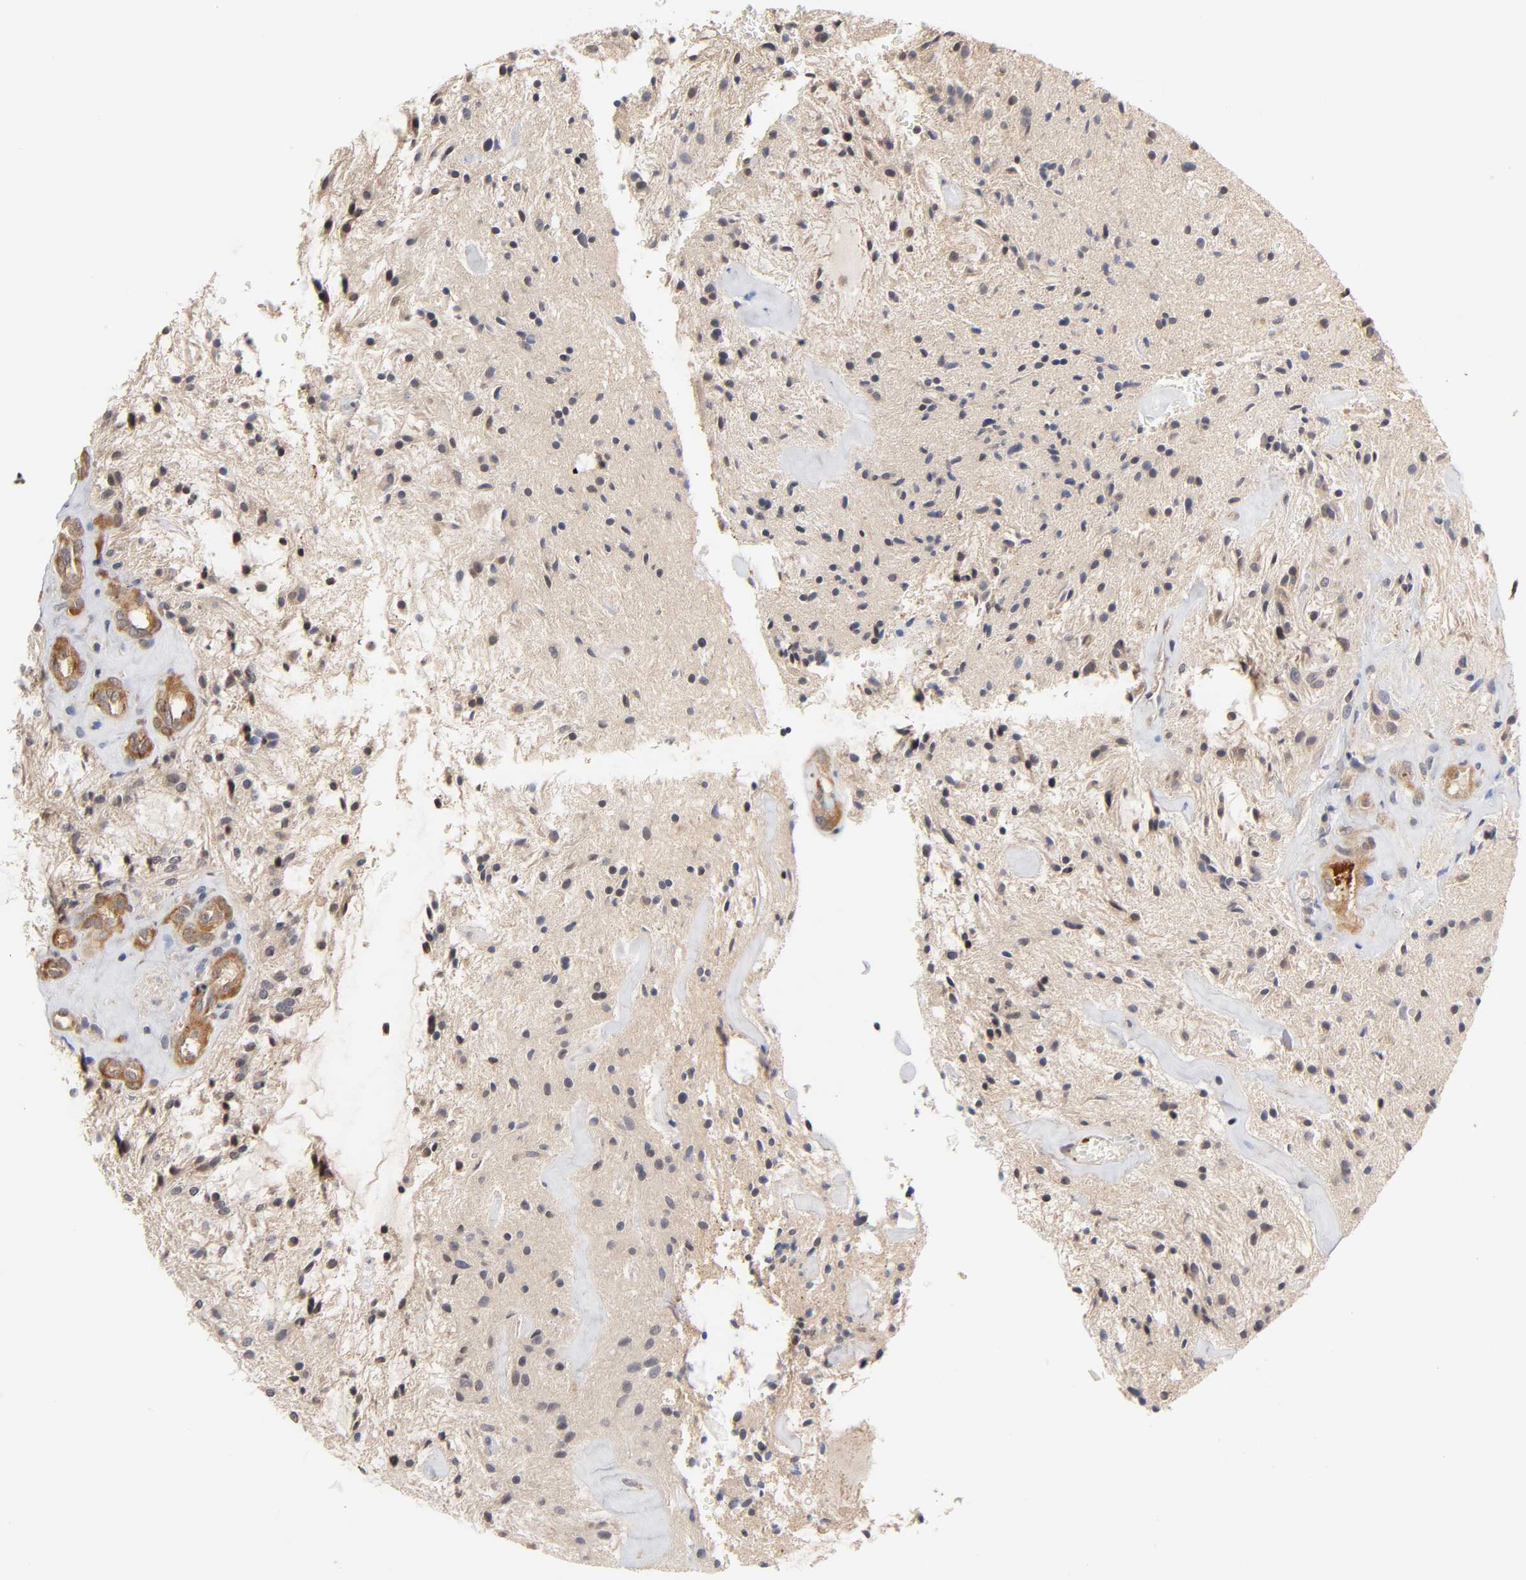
{"staining": {"intensity": "negative", "quantity": "none", "location": "none"}, "tissue": "glioma", "cell_type": "Tumor cells", "image_type": "cancer", "snomed": [{"axis": "morphology", "description": "Glioma, malignant, NOS"}, {"axis": "topography", "description": "Cerebellum"}], "caption": "Human glioma stained for a protein using immunohistochemistry reveals no staining in tumor cells.", "gene": "PDE5A", "patient": {"sex": "female", "age": 10}}